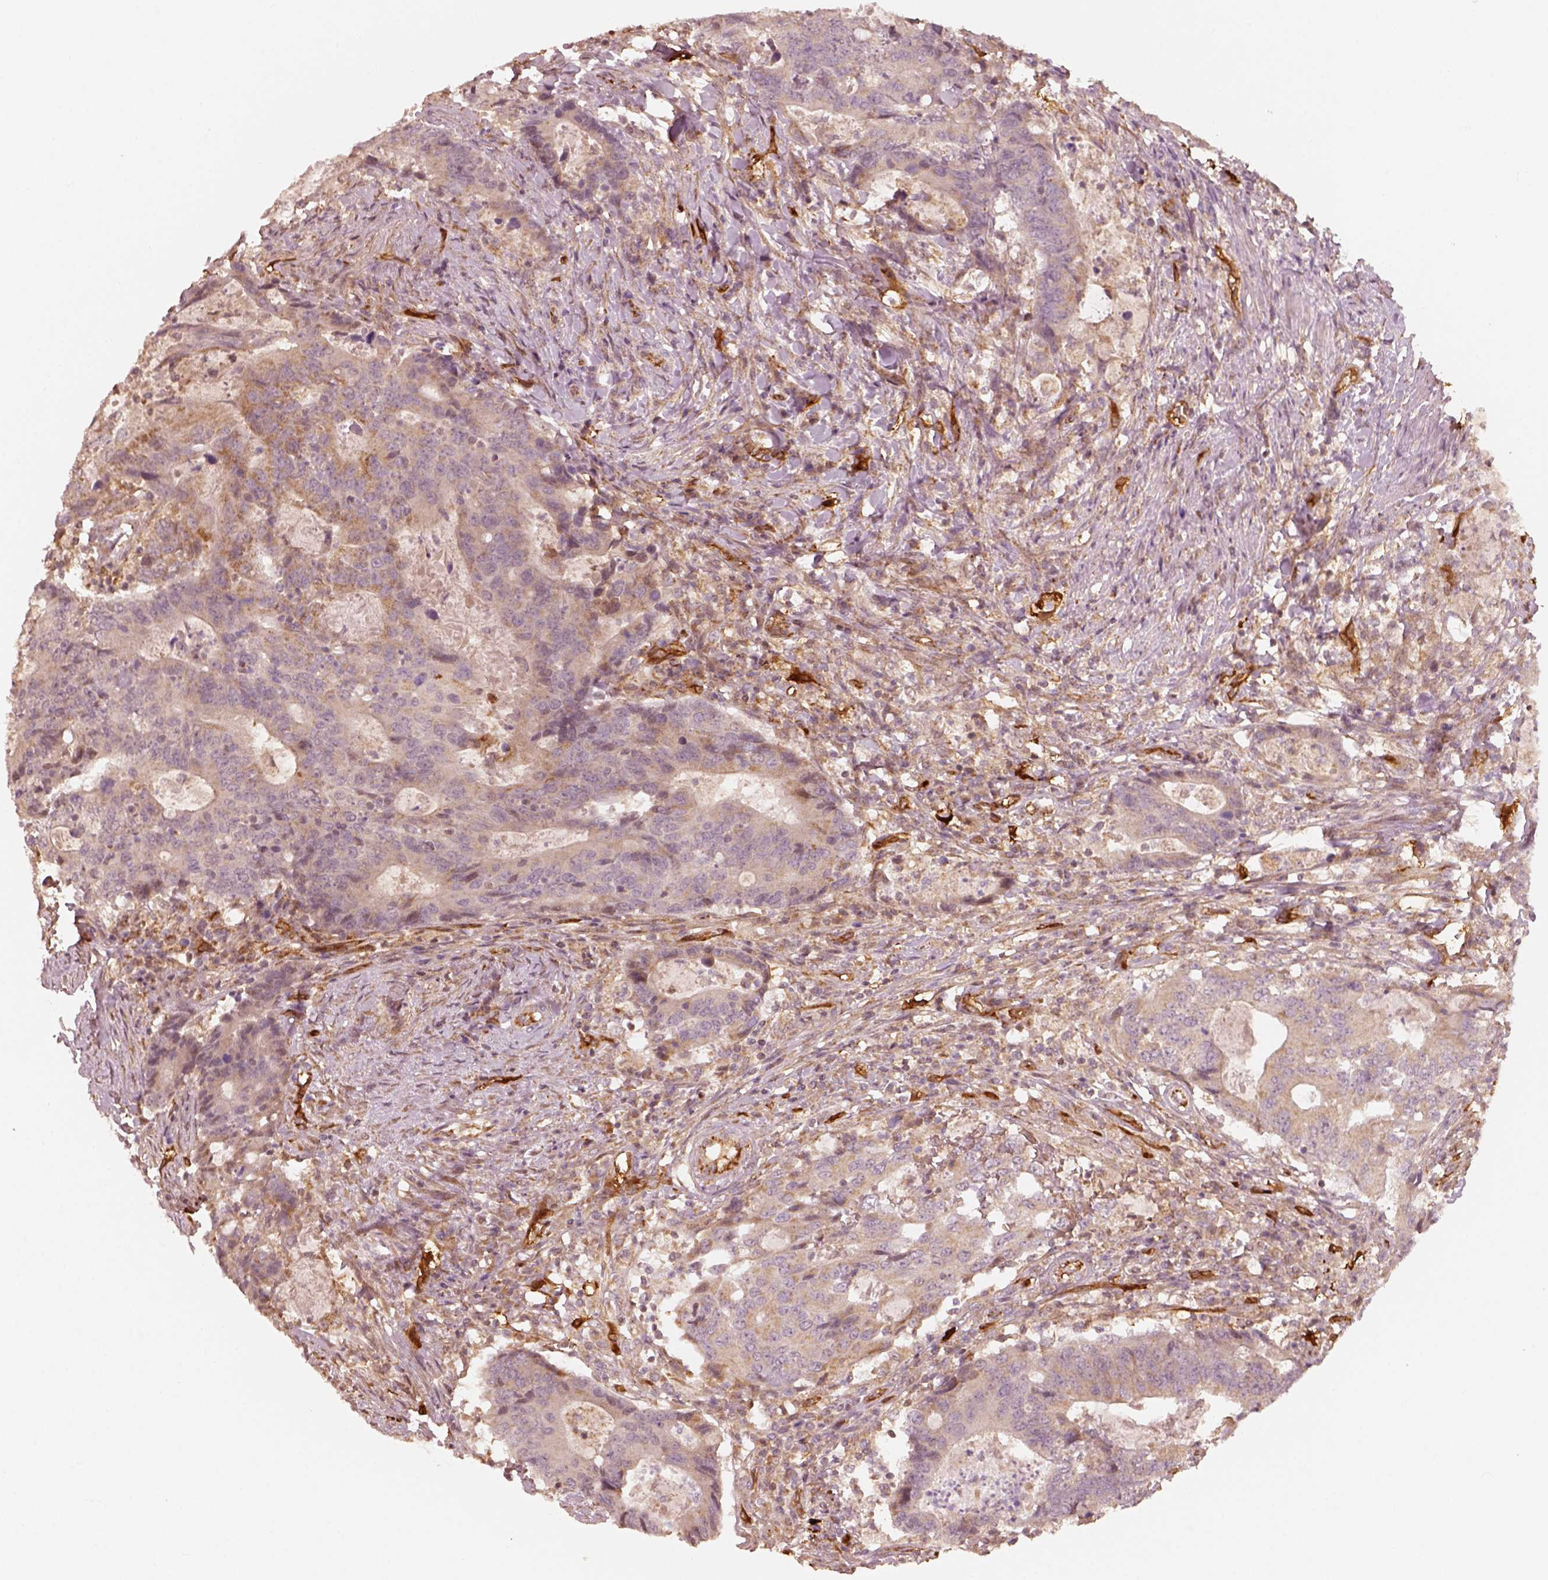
{"staining": {"intensity": "moderate", "quantity": "25%-75%", "location": "cytoplasmic/membranous"}, "tissue": "colorectal cancer", "cell_type": "Tumor cells", "image_type": "cancer", "snomed": [{"axis": "morphology", "description": "Adenocarcinoma, NOS"}, {"axis": "topography", "description": "Colon"}], "caption": "An image showing moderate cytoplasmic/membranous staining in about 25%-75% of tumor cells in colorectal adenocarcinoma, as visualized by brown immunohistochemical staining.", "gene": "FSCN1", "patient": {"sex": "male", "age": 67}}